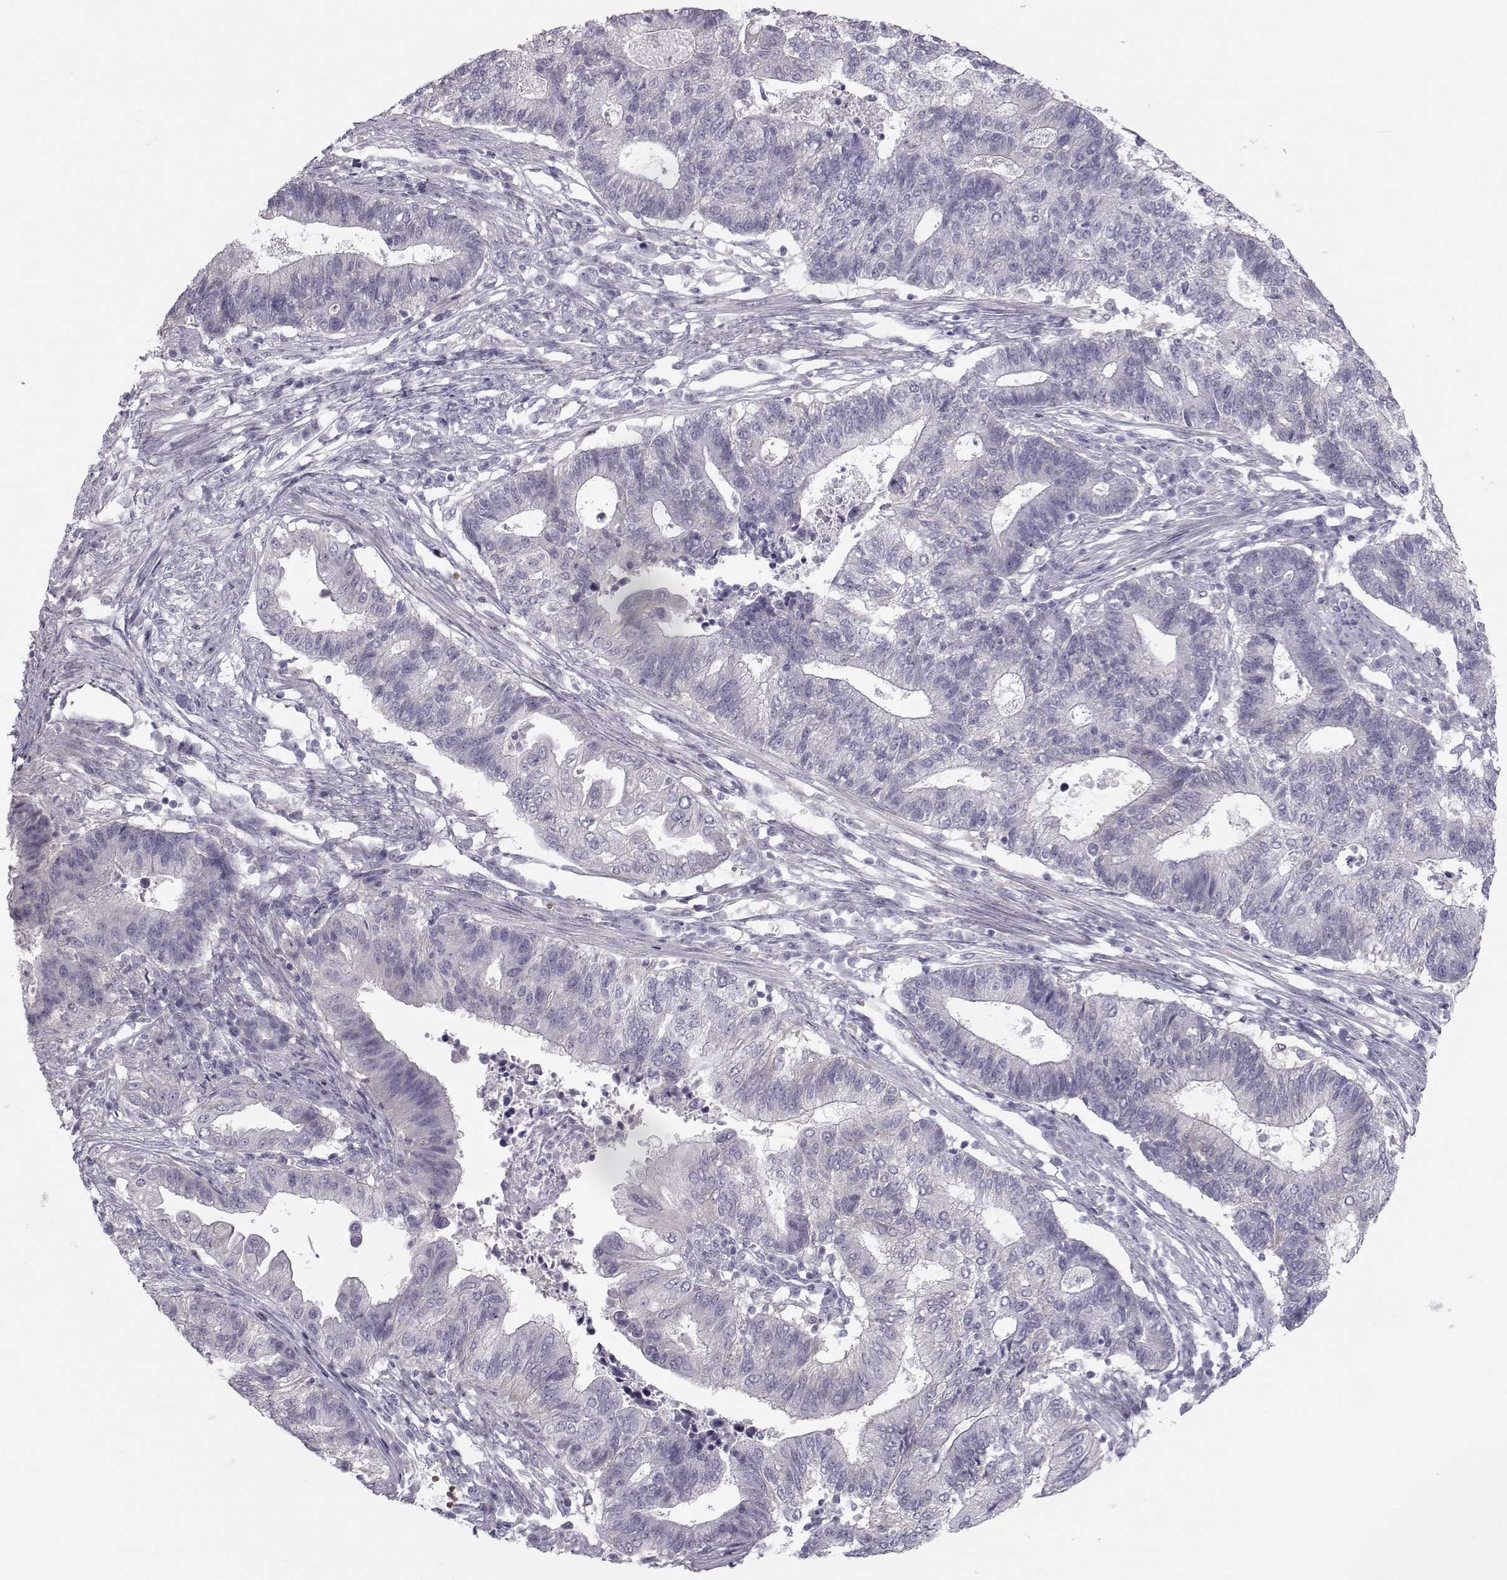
{"staining": {"intensity": "negative", "quantity": "none", "location": "none"}, "tissue": "endometrial cancer", "cell_type": "Tumor cells", "image_type": "cancer", "snomed": [{"axis": "morphology", "description": "Adenocarcinoma, NOS"}, {"axis": "topography", "description": "Uterus"}, {"axis": "topography", "description": "Endometrium"}], "caption": "There is no significant positivity in tumor cells of endometrial cancer (adenocarcinoma).", "gene": "GARIN3", "patient": {"sex": "female", "age": 54}}